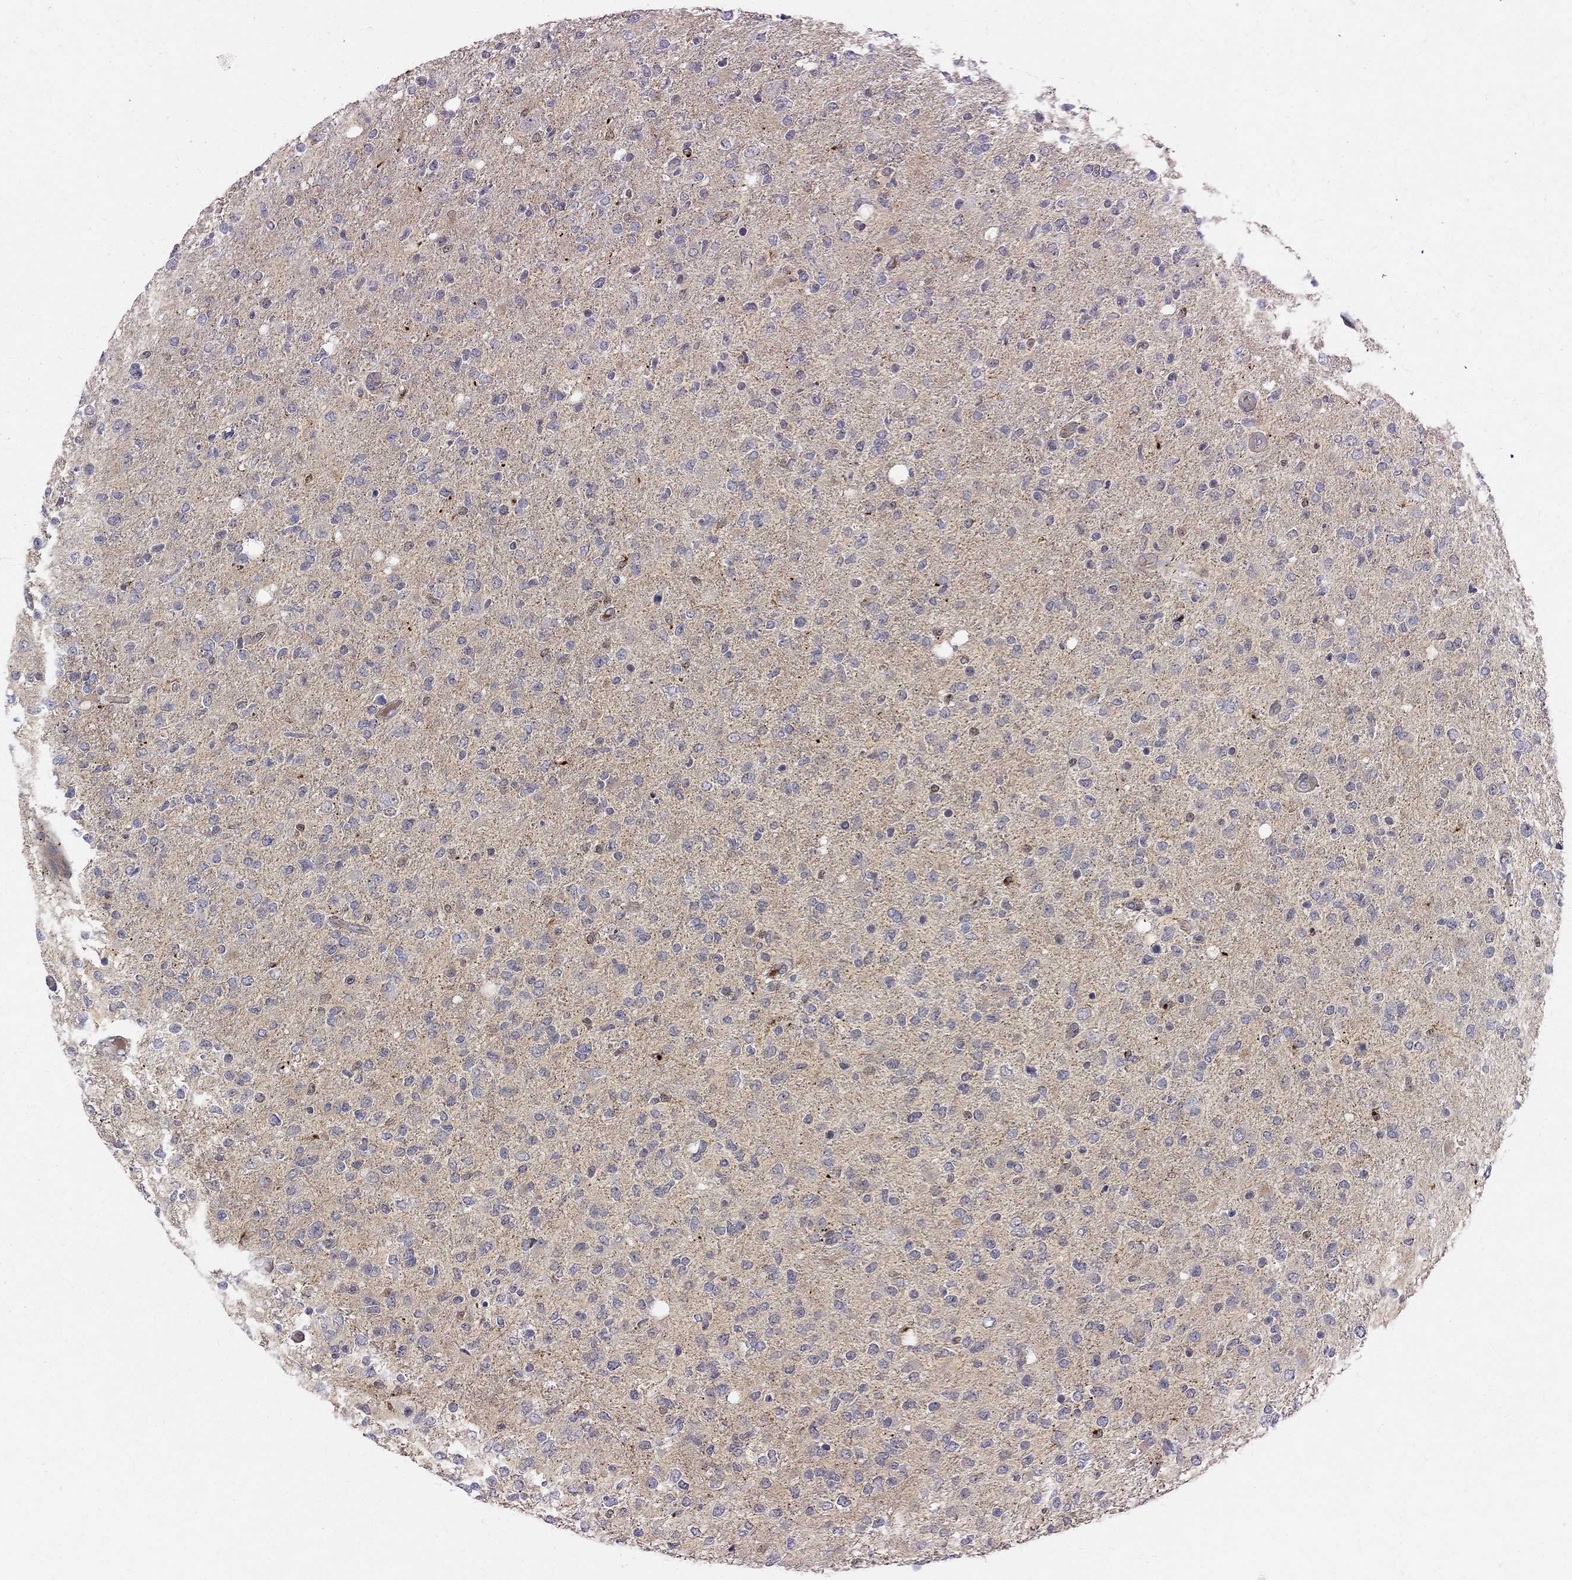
{"staining": {"intensity": "negative", "quantity": "none", "location": "none"}, "tissue": "glioma", "cell_type": "Tumor cells", "image_type": "cancer", "snomed": [{"axis": "morphology", "description": "Glioma, malignant, High grade"}, {"axis": "topography", "description": "Cerebral cortex"}], "caption": "Histopathology image shows no protein positivity in tumor cells of glioma tissue. (Brightfield microscopy of DAB (3,3'-diaminobenzidine) immunohistochemistry (IHC) at high magnification).", "gene": "WDR19", "patient": {"sex": "male", "age": 70}}